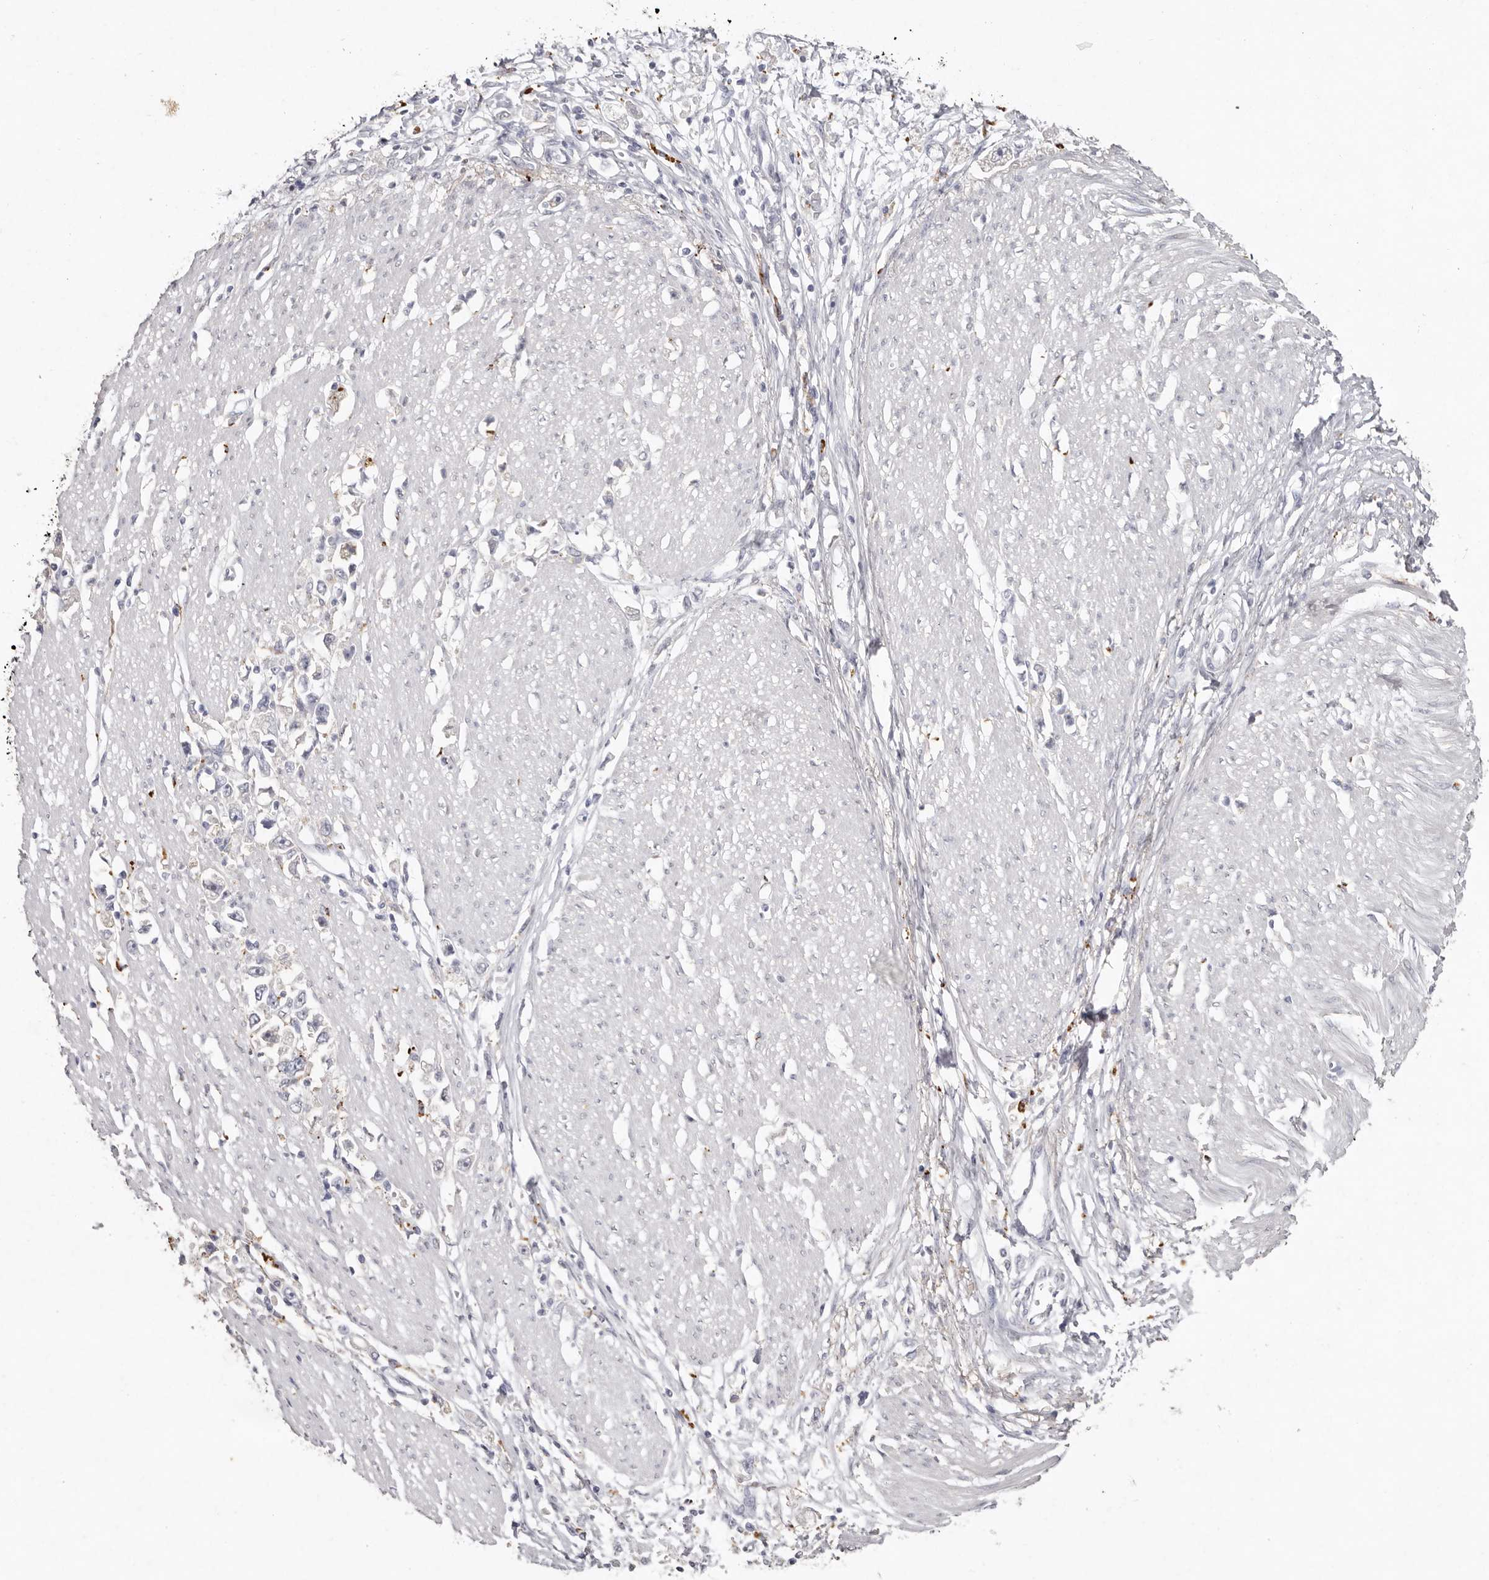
{"staining": {"intensity": "negative", "quantity": "none", "location": "none"}, "tissue": "stomach cancer", "cell_type": "Tumor cells", "image_type": "cancer", "snomed": [{"axis": "morphology", "description": "Adenocarcinoma, NOS"}, {"axis": "topography", "description": "Stomach"}], "caption": "IHC micrograph of adenocarcinoma (stomach) stained for a protein (brown), which reveals no expression in tumor cells.", "gene": "FAM185A", "patient": {"sex": "female", "age": 59}}